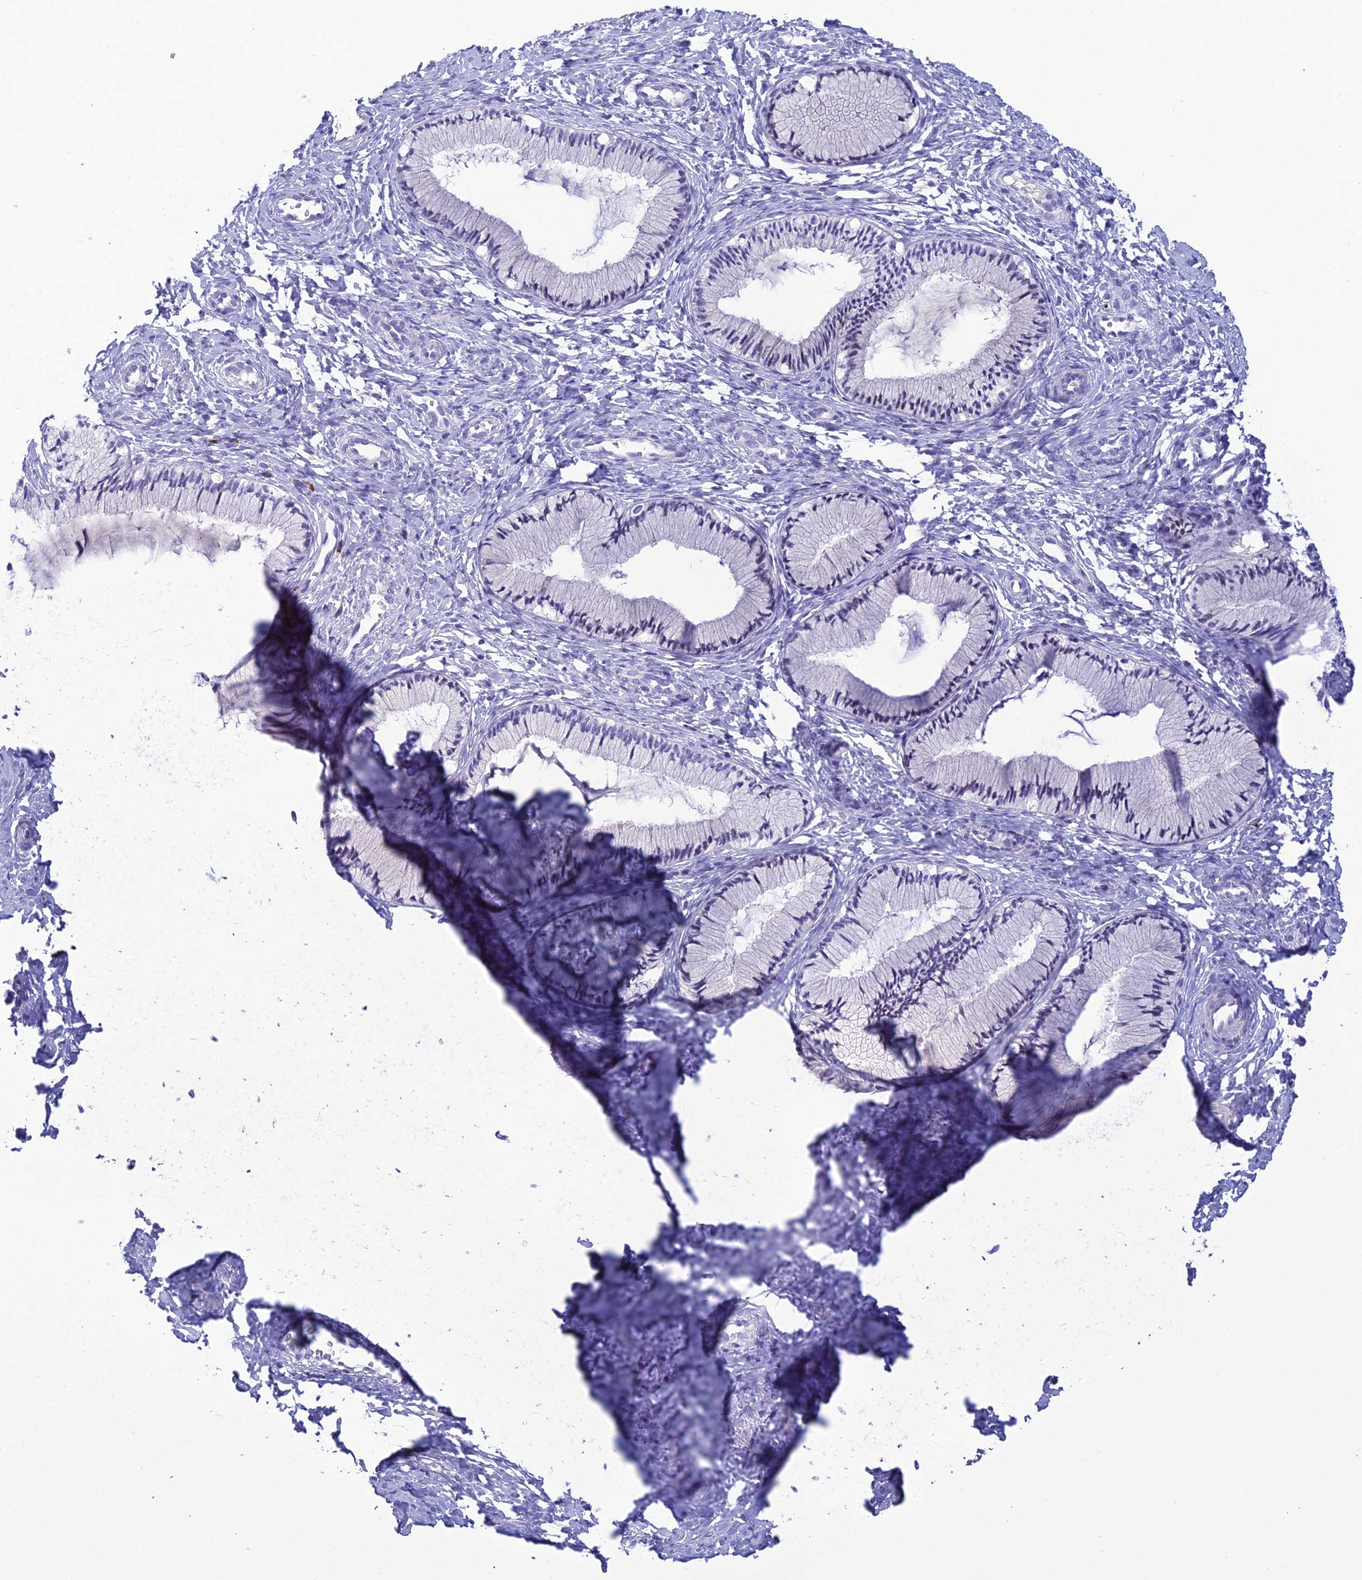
{"staining": {"intensity": "negative", "quantity": "none", "location": "none"}, "tissue": "cervix", "cell_type": "Glandular cells", "image_type": "normal", "snomed": [{"axis": "morphology", "description": "Normal tissue, NOS"}, {"axis": "topography", "description": "Cervix"}], "caption": "Immunohistochemistry of benign cervix exhibits no positivity in glandular cells.", "gene": "CRB2", "patient": {"sex": "female", "age": 27}}